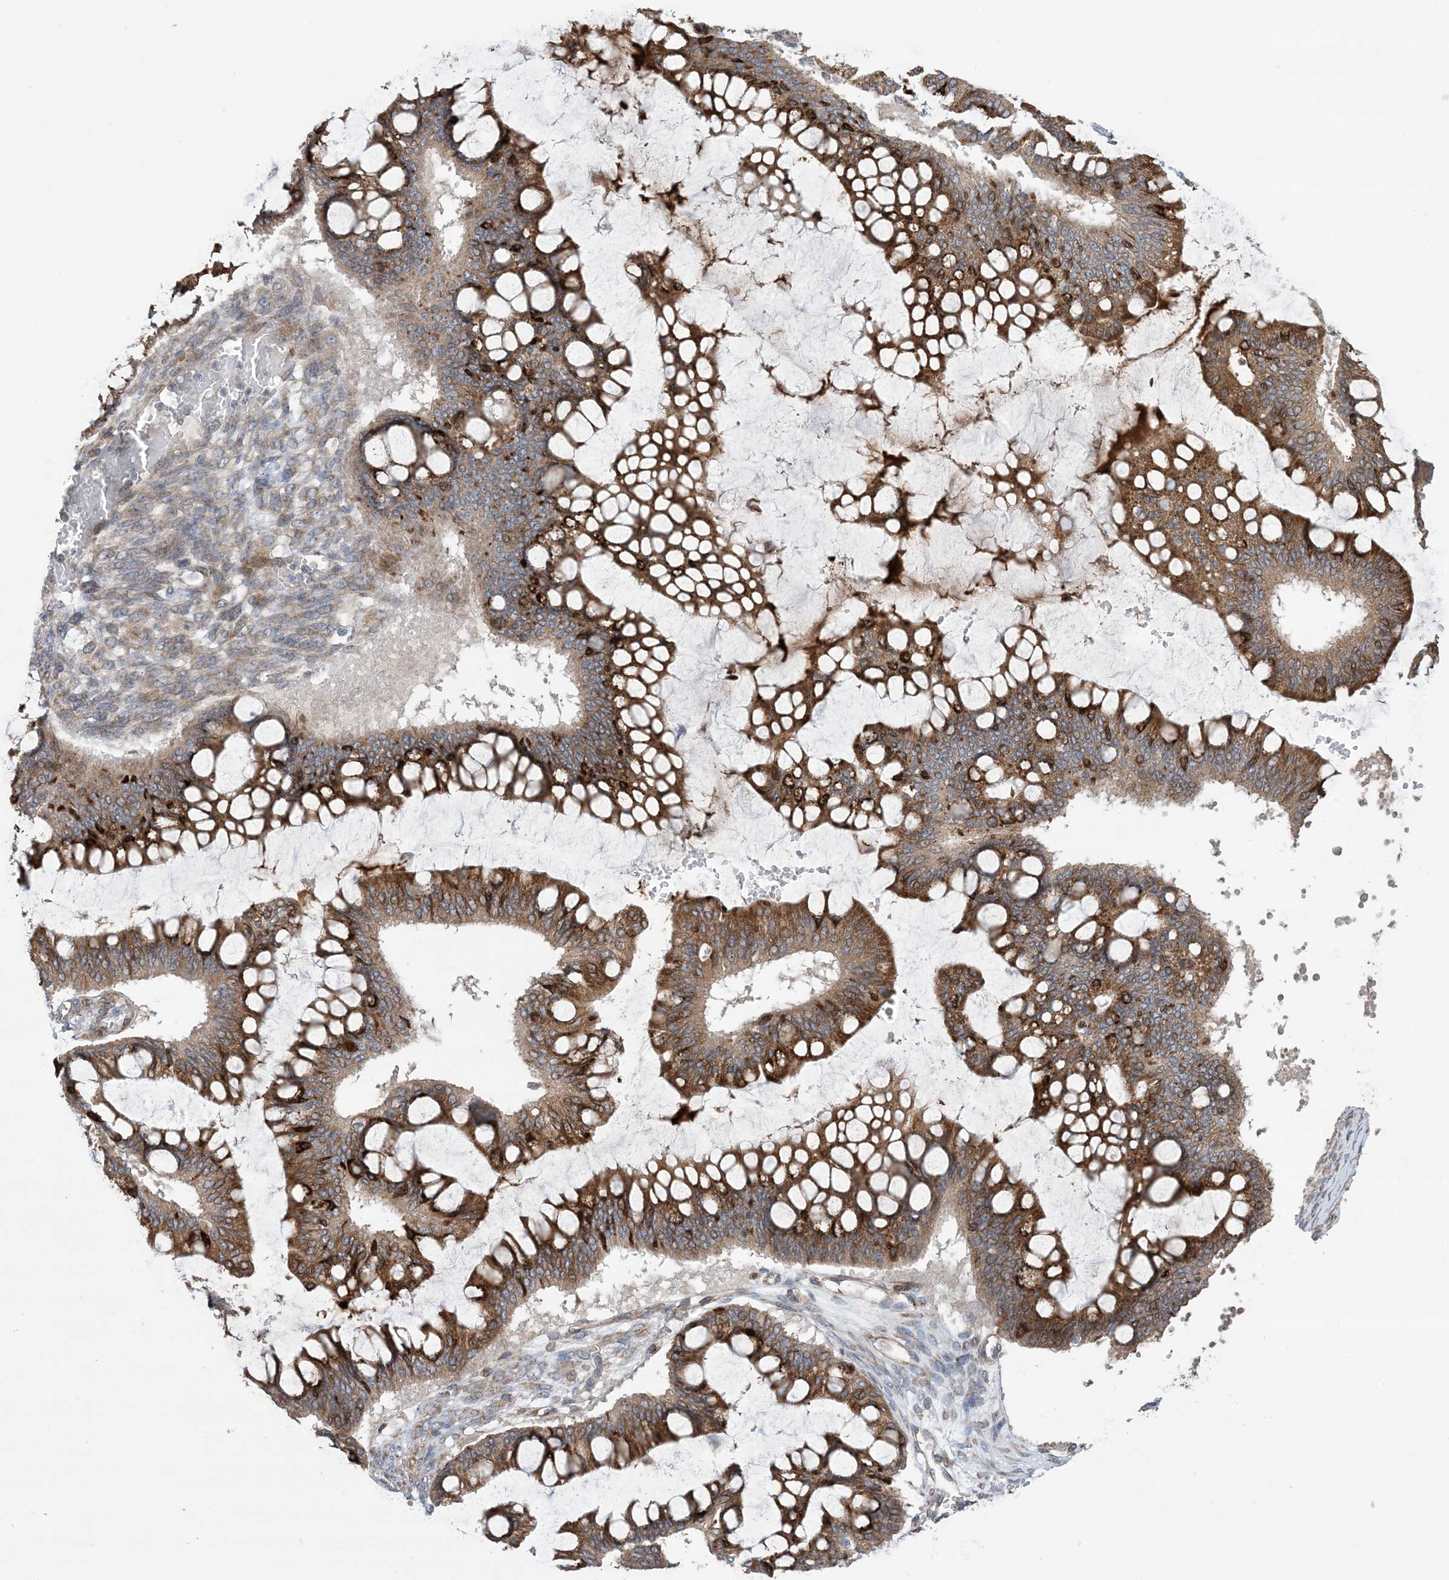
{"staining": {"intensity": "moderate", "quantity": ">75%", "location": "cytoplasmic/membranous"}, "tissue": "ovarian cancer", "cell_type": "Tumor cells", "image_type": "cancer", "snomed": [{"axis": "morphology", "description": "Cystadenocarcinoma, mucinous, NOS"}, {"axis": "topography", "description": "Ovary"}], "caption": "The immunohistochemical stain highlights moderate cytoplasmic/membranous expression in tumor cells of mucinous cystadenocarcinoma (ovarian) tissue.", "gene": "CLEC16A", "patient": {"sex": "female", "age": 73}}